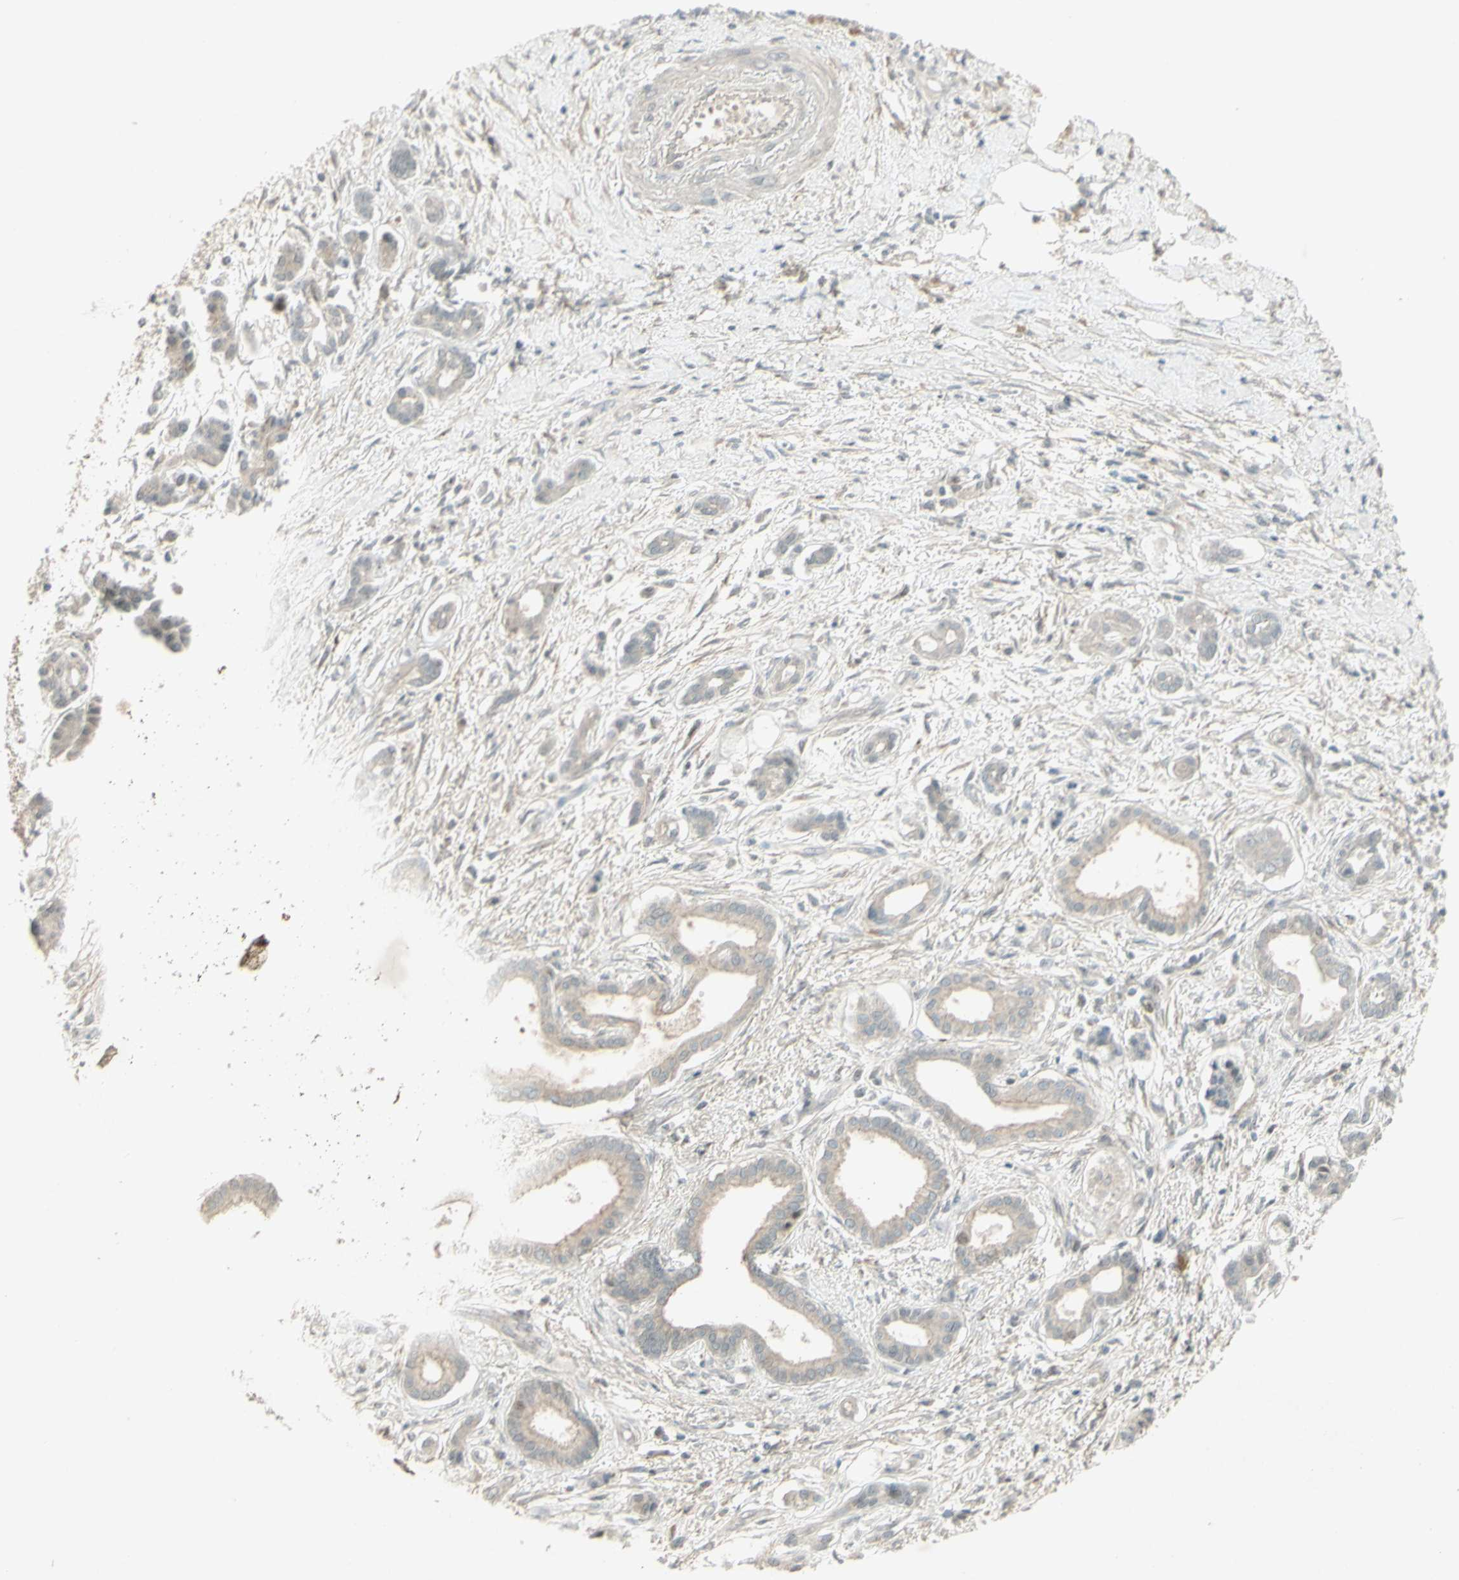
{"staining": {"intensity": "negative", "quantity": "none", "location": "none"}, "tissue": "pancreatic cancer", "cell_type": "Tumor cells", "image_type": "cancer", "snomed": [{"axis": "morphology", "description": "Adenocarcinoma, NOS"}, {"axis": "topography", "description": "Pancreas"}], "caption": "Tumor cells are negative for brown protein staining in pancreatic cancer (adenocarcinoma).", "gene": "MSH6", "patient": {"sex": "male", "age": 56}}